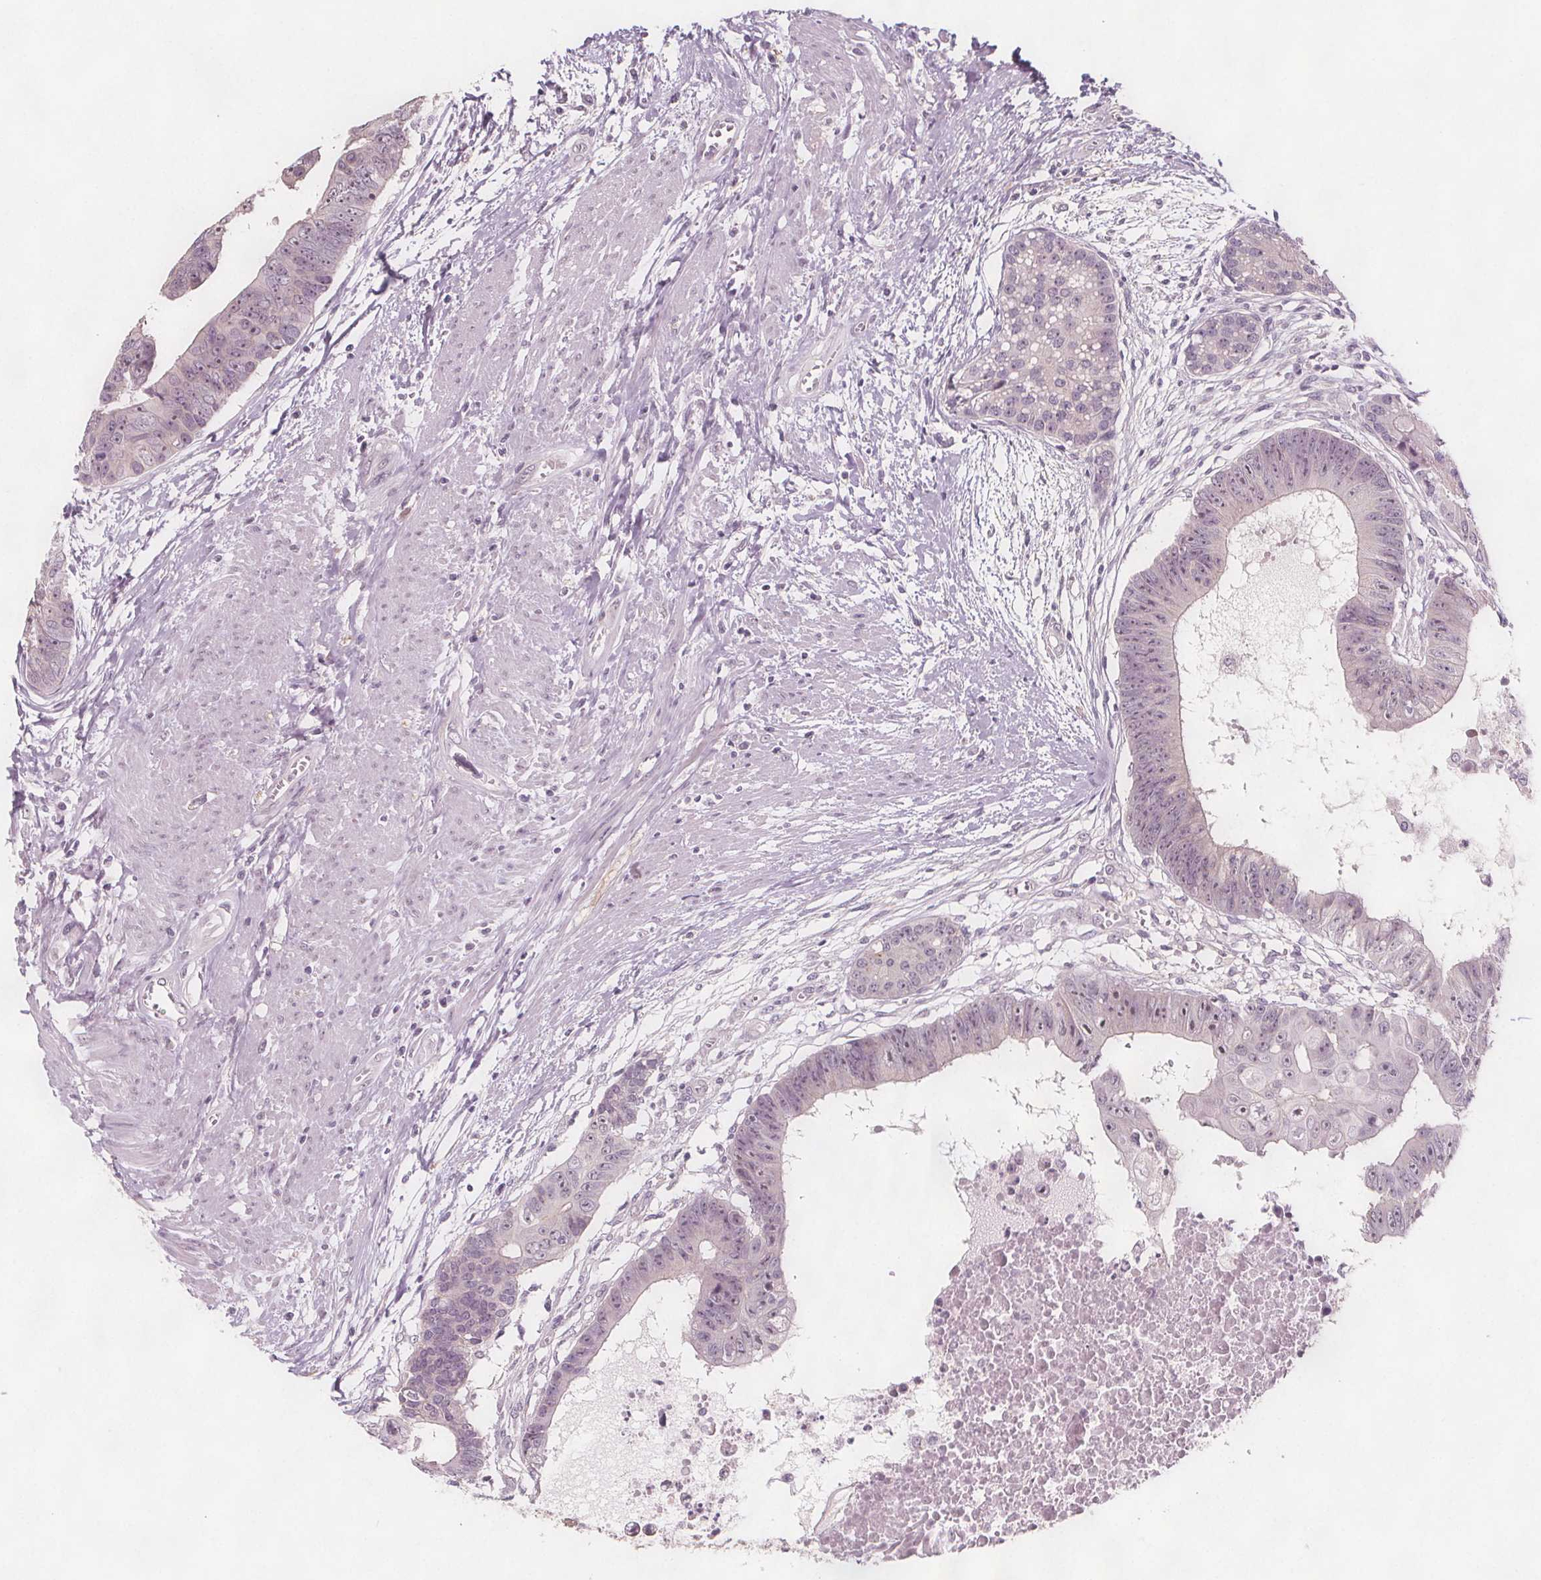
{"staining": {"intensity": "negative", "quantity": "none", "location": "none"}, "tissue": "colorectal cancer", "cell_type": "Tumor cells", "image_type": "cancer", "snomed": [{"axis": "morphology", "description": "Adenocarcinoma, NOS"}, {"axis": "topography", "description": "Rectum"}], "caption": "Immunohistochemical staining of adenocarcinoma (colorectal) exhibits no significant expression in tumor cells.", "gene": "C1orf167", "patient": {"sex": "male", "age": 63}}